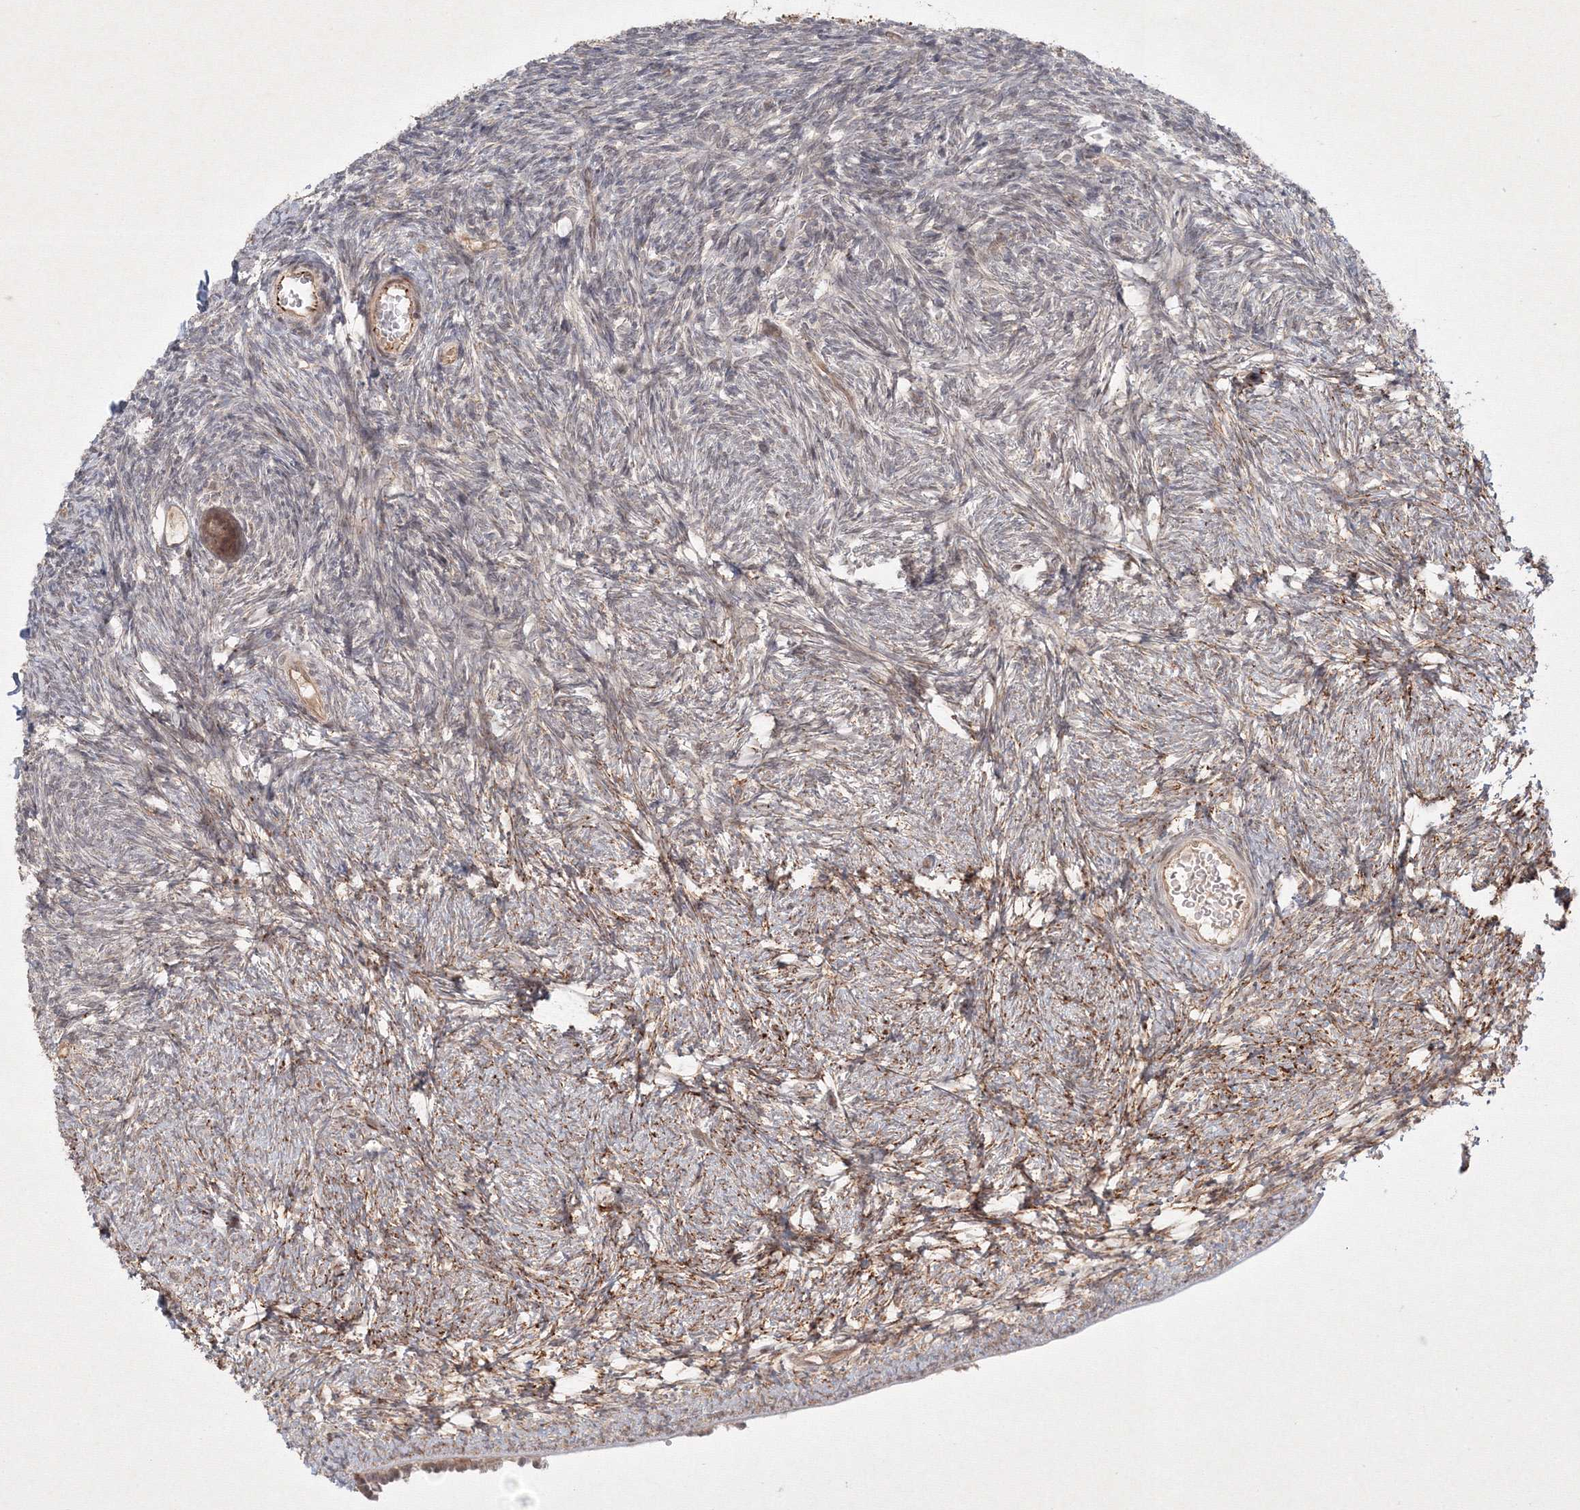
{"staining": {"intensity": "moderate", "quantity": ">75%", "location": "cytoplasmic/membranous"}, "tissue": "ovary", "cell_type": "Follicle cells", "image_type": "normal", "snomed": [{"axis": "morphology", "description": "Normal tissue, NOS"}, {"axis": "topography", "description": "Ovary"}], "caption": "DAB (3,3'-diaminobenzidine) immunohistochemical staining of normal human ovary demonstrates moderate cytoplasmic/membranous protein staining in approximately >75% of follicle cells.", "gene": "KIF20A", "patient": {"sex": "female", "age": 34}}